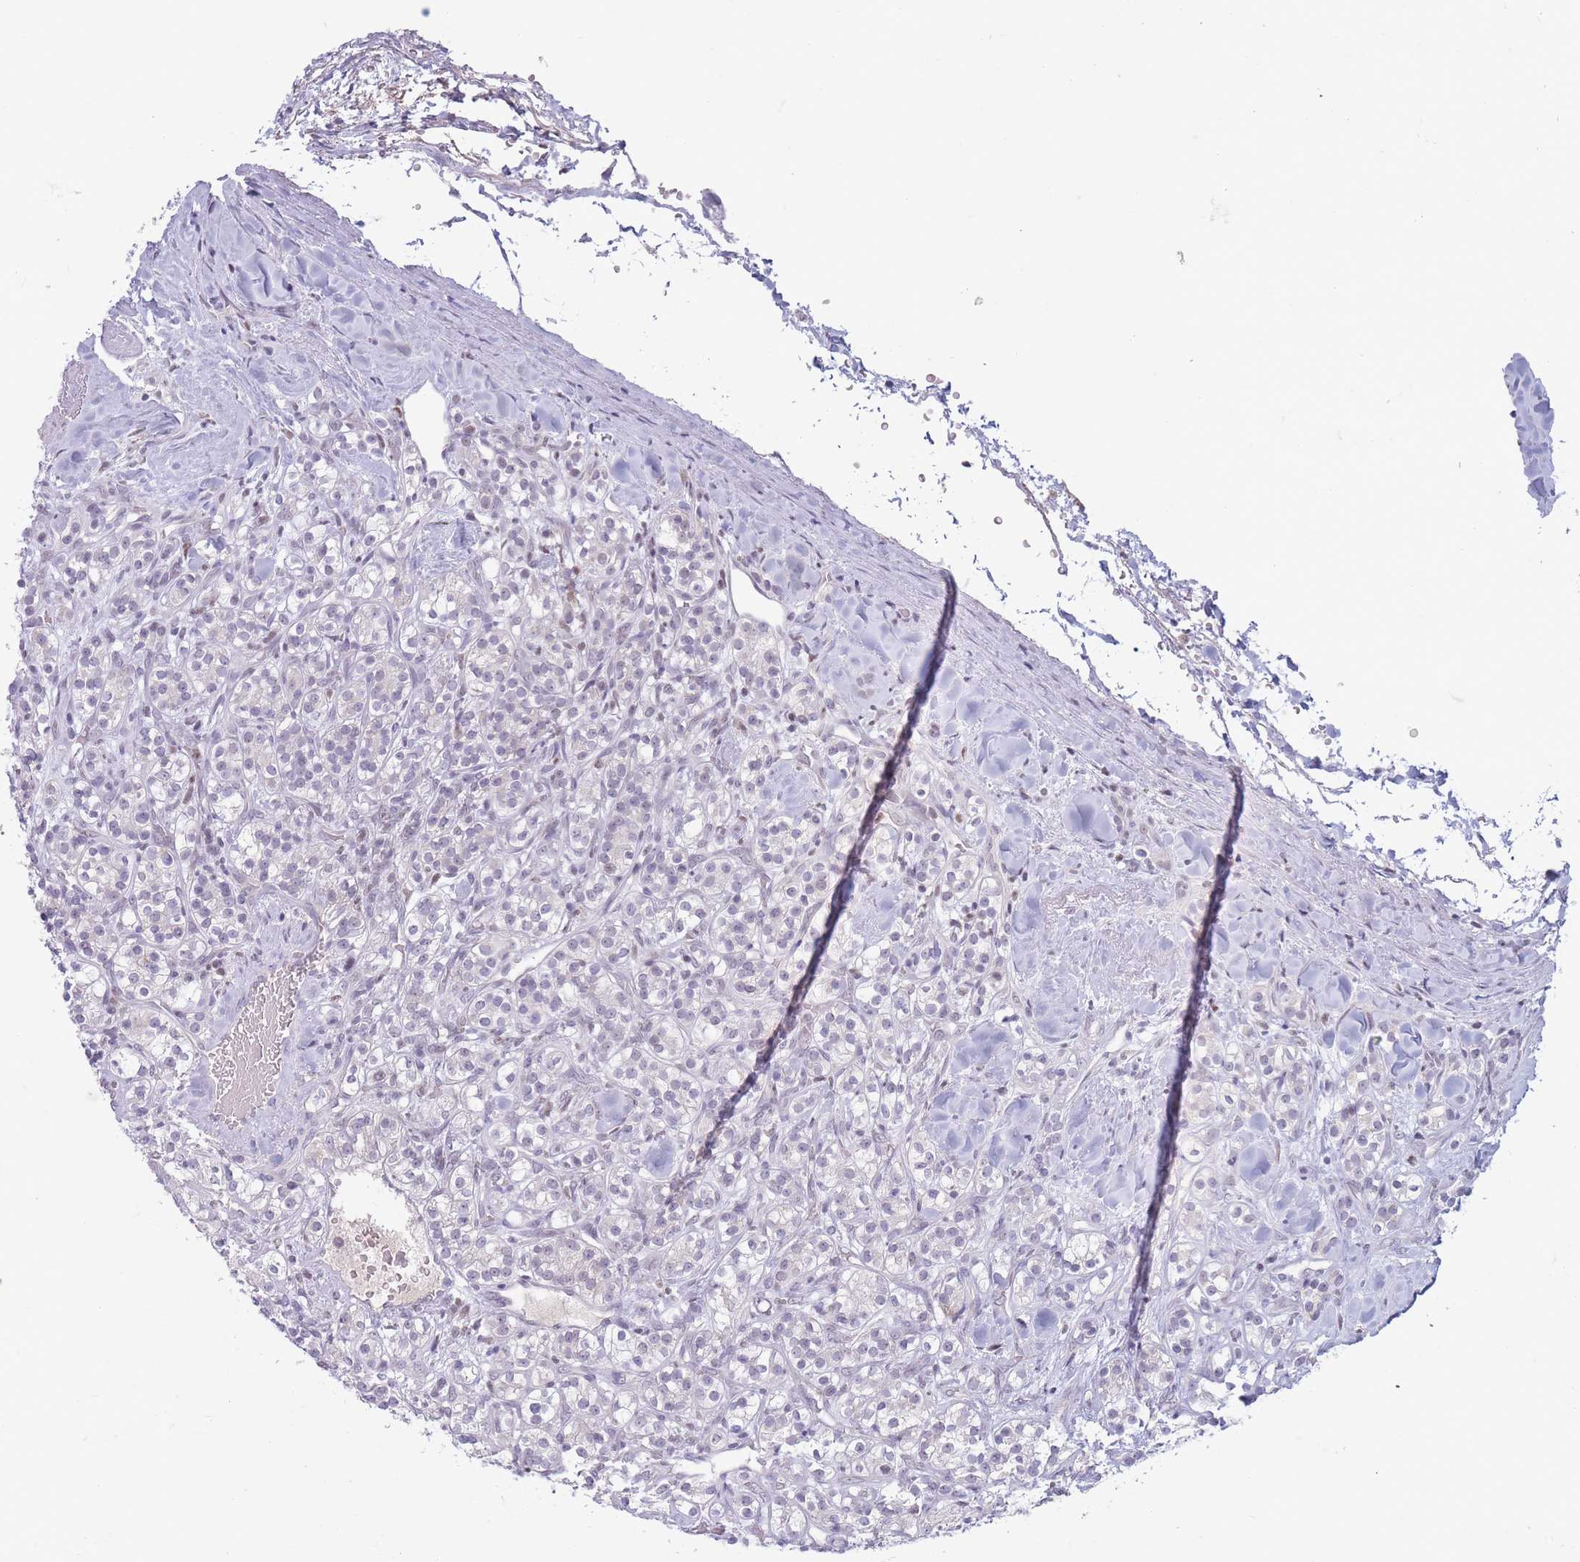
{"staining": {"intensity": "negative", "quantity": "none", "location": "none"}, "tissue": "renal cancer", "cell_type": "Tumor cells", "image_type": "cancer", "snomed": [{"axis": "morphology", "description": "Adenocarcinoma, NOS"}, {"axis": "topography", "description": "Kidney"}], "caption": "An immunohistochemistry photomicrograph of renal cancer is shown. There is no staining in tumor cells of renal cancer.", "gene": "ARID3B", "patient": {"sex": "male", "age": 77}}